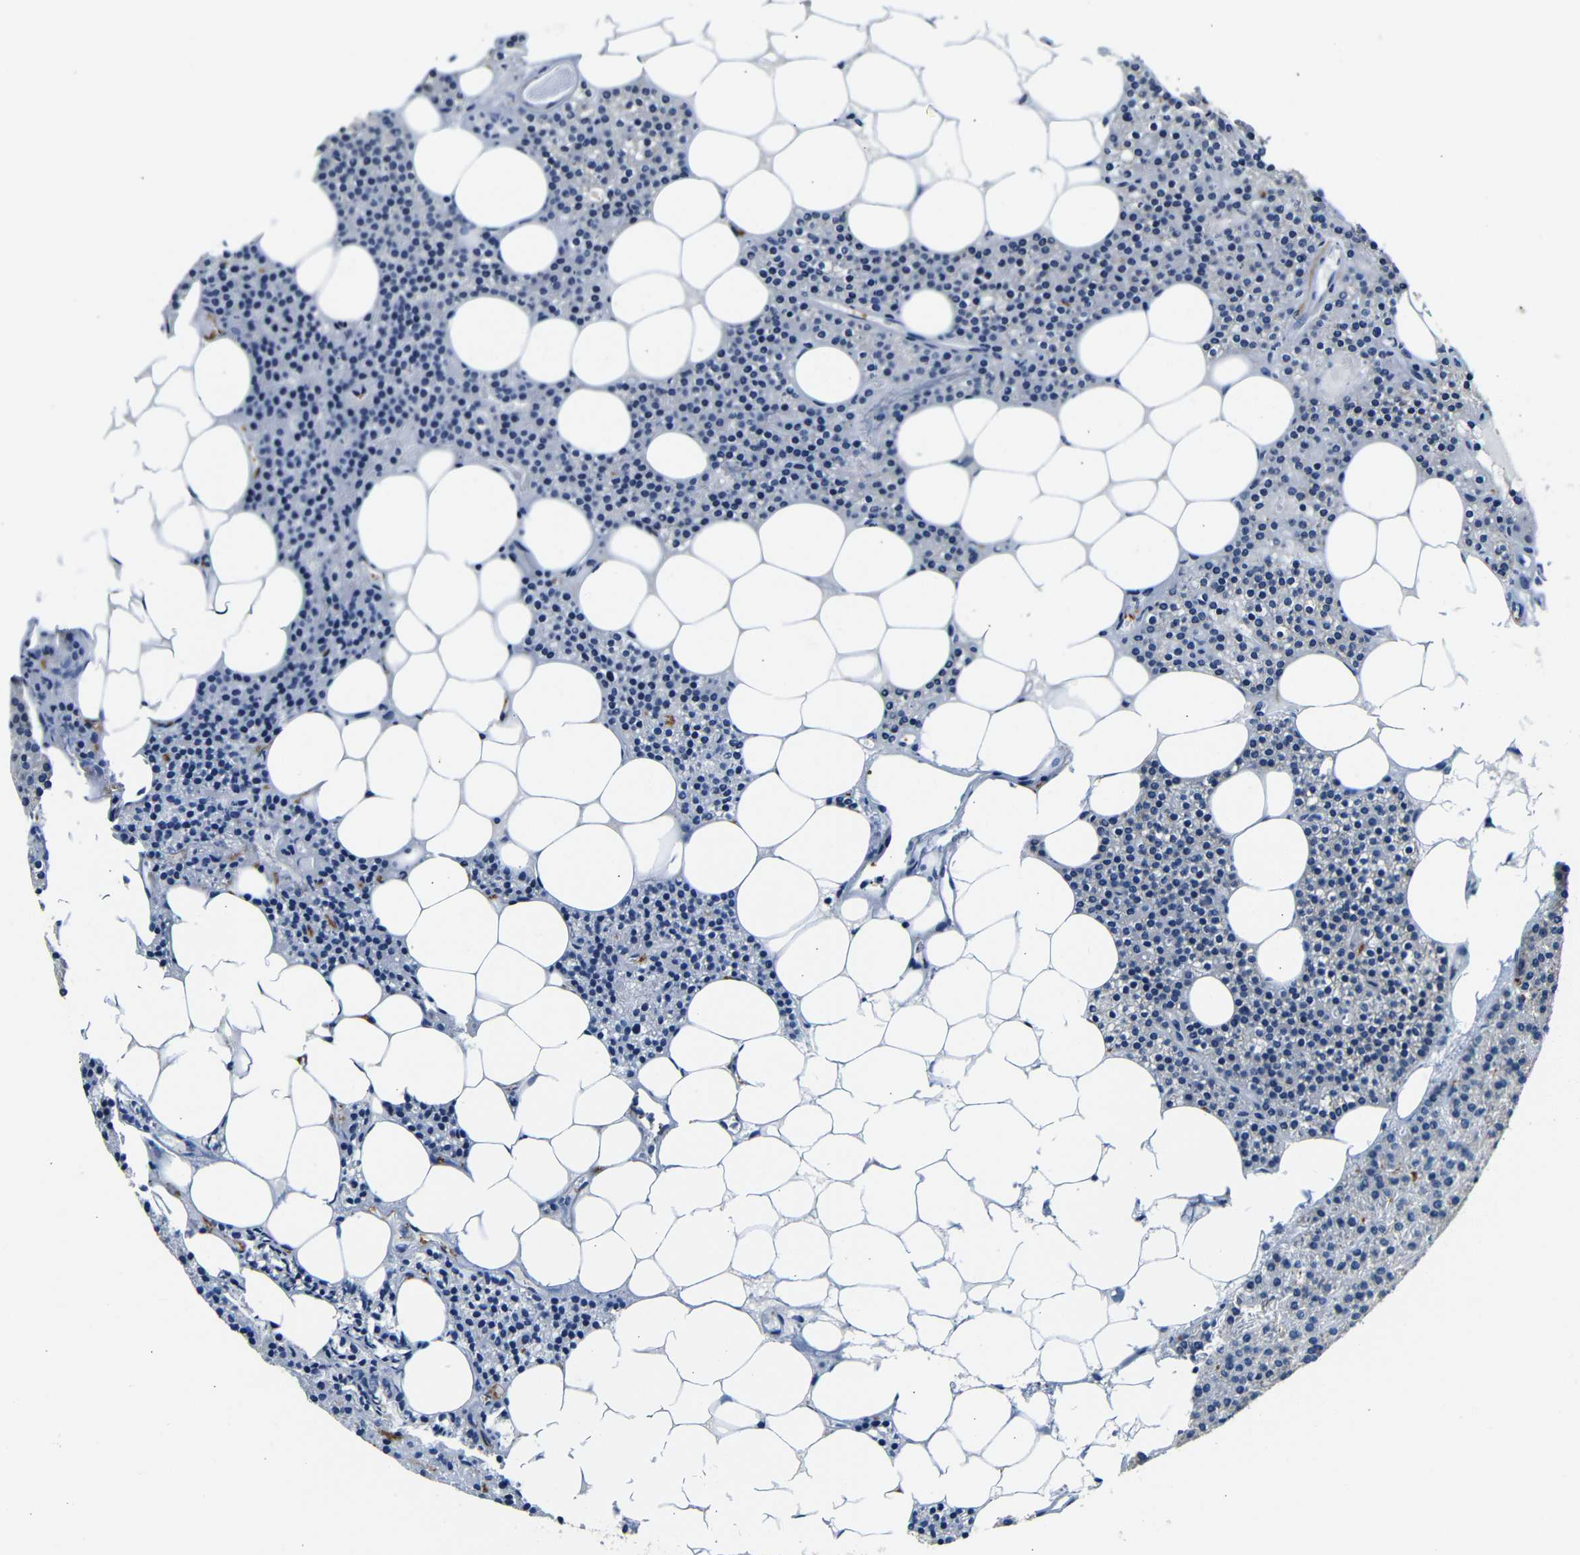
{"staining": {"intensity": "negative", "quantity": "none", "location": "none"}, "tissue": "parathyroid gland", "cell_type": "Glandular cells", "image_type": "normal", "snomed": [{"axis": "morphology", "description": "Normal tissue, NOS"}, {"axis": "morphology", "description": "Adenoma, NOS"}, {"axis": "topography", "description": "Parathyroid gland"}], "caption": "DAB immunohistochemical staining of benign parathyroid gland reveals no significant staining in glandular cells.", "gene": "GP1BA", "patient": {"sex": "female", "age": 51}}